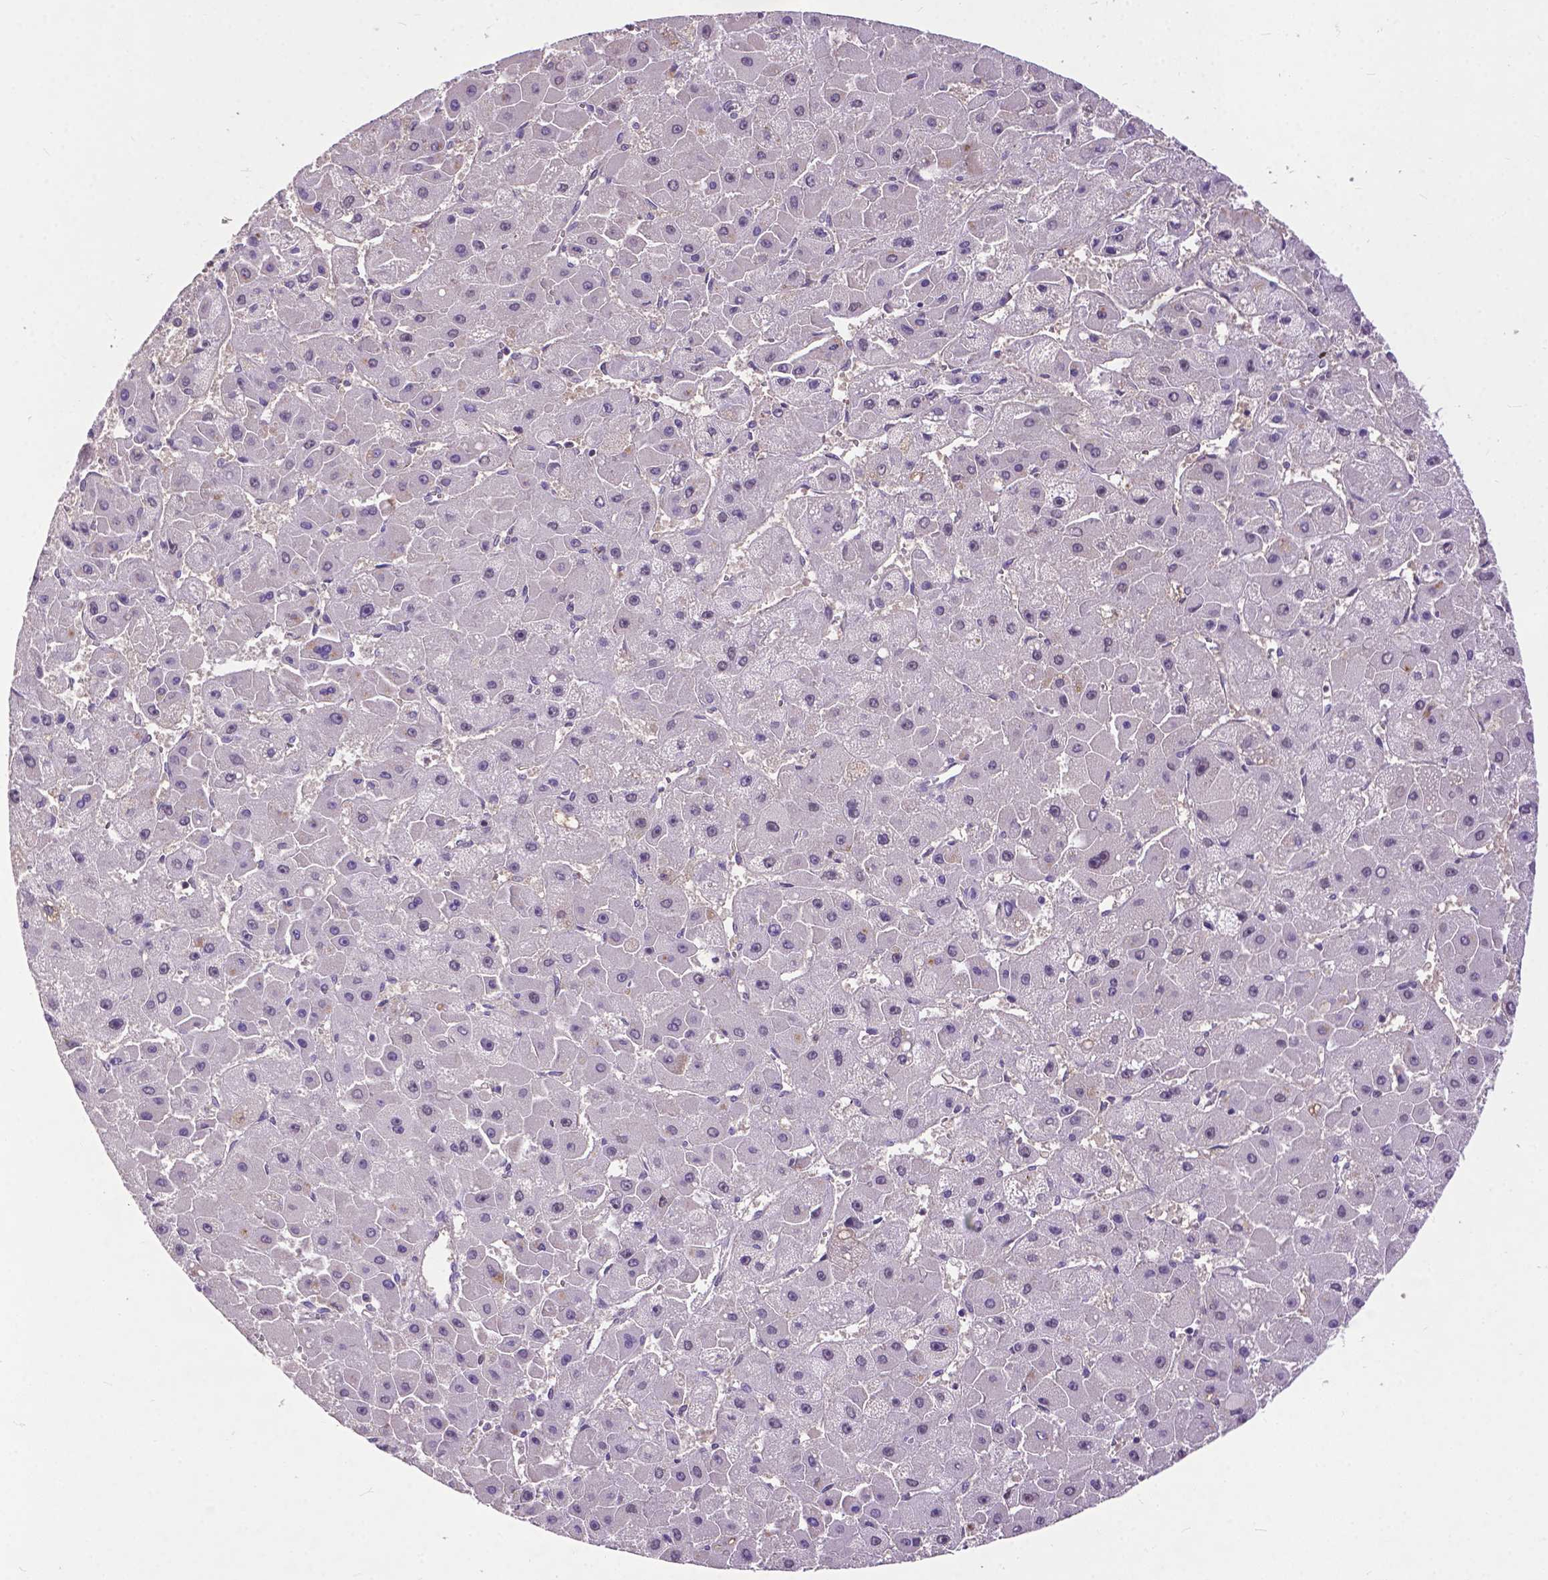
{"staining": {"intensity": "negative", "quantity": "none", "location": "none"}, "tissue": "liver cancer", "cell_type": "Tumor cells", "image_type": "cancer", "snomed": [{"axis": "morphology", "description": "Carcinoma, Hepatocellular, NOS"}, {"axis": "topography", "description": "Liver"}], "caption": "Tumor cells are negative for brown protein staining in liver cancer. (DAB (3,3'-diaminobenzidine) immunohistochemistry (IHC) visualized using brightfield microscopy, high magnification).", "gene": "ZNF337", "patient": {"sex": "female", "age": 25}}